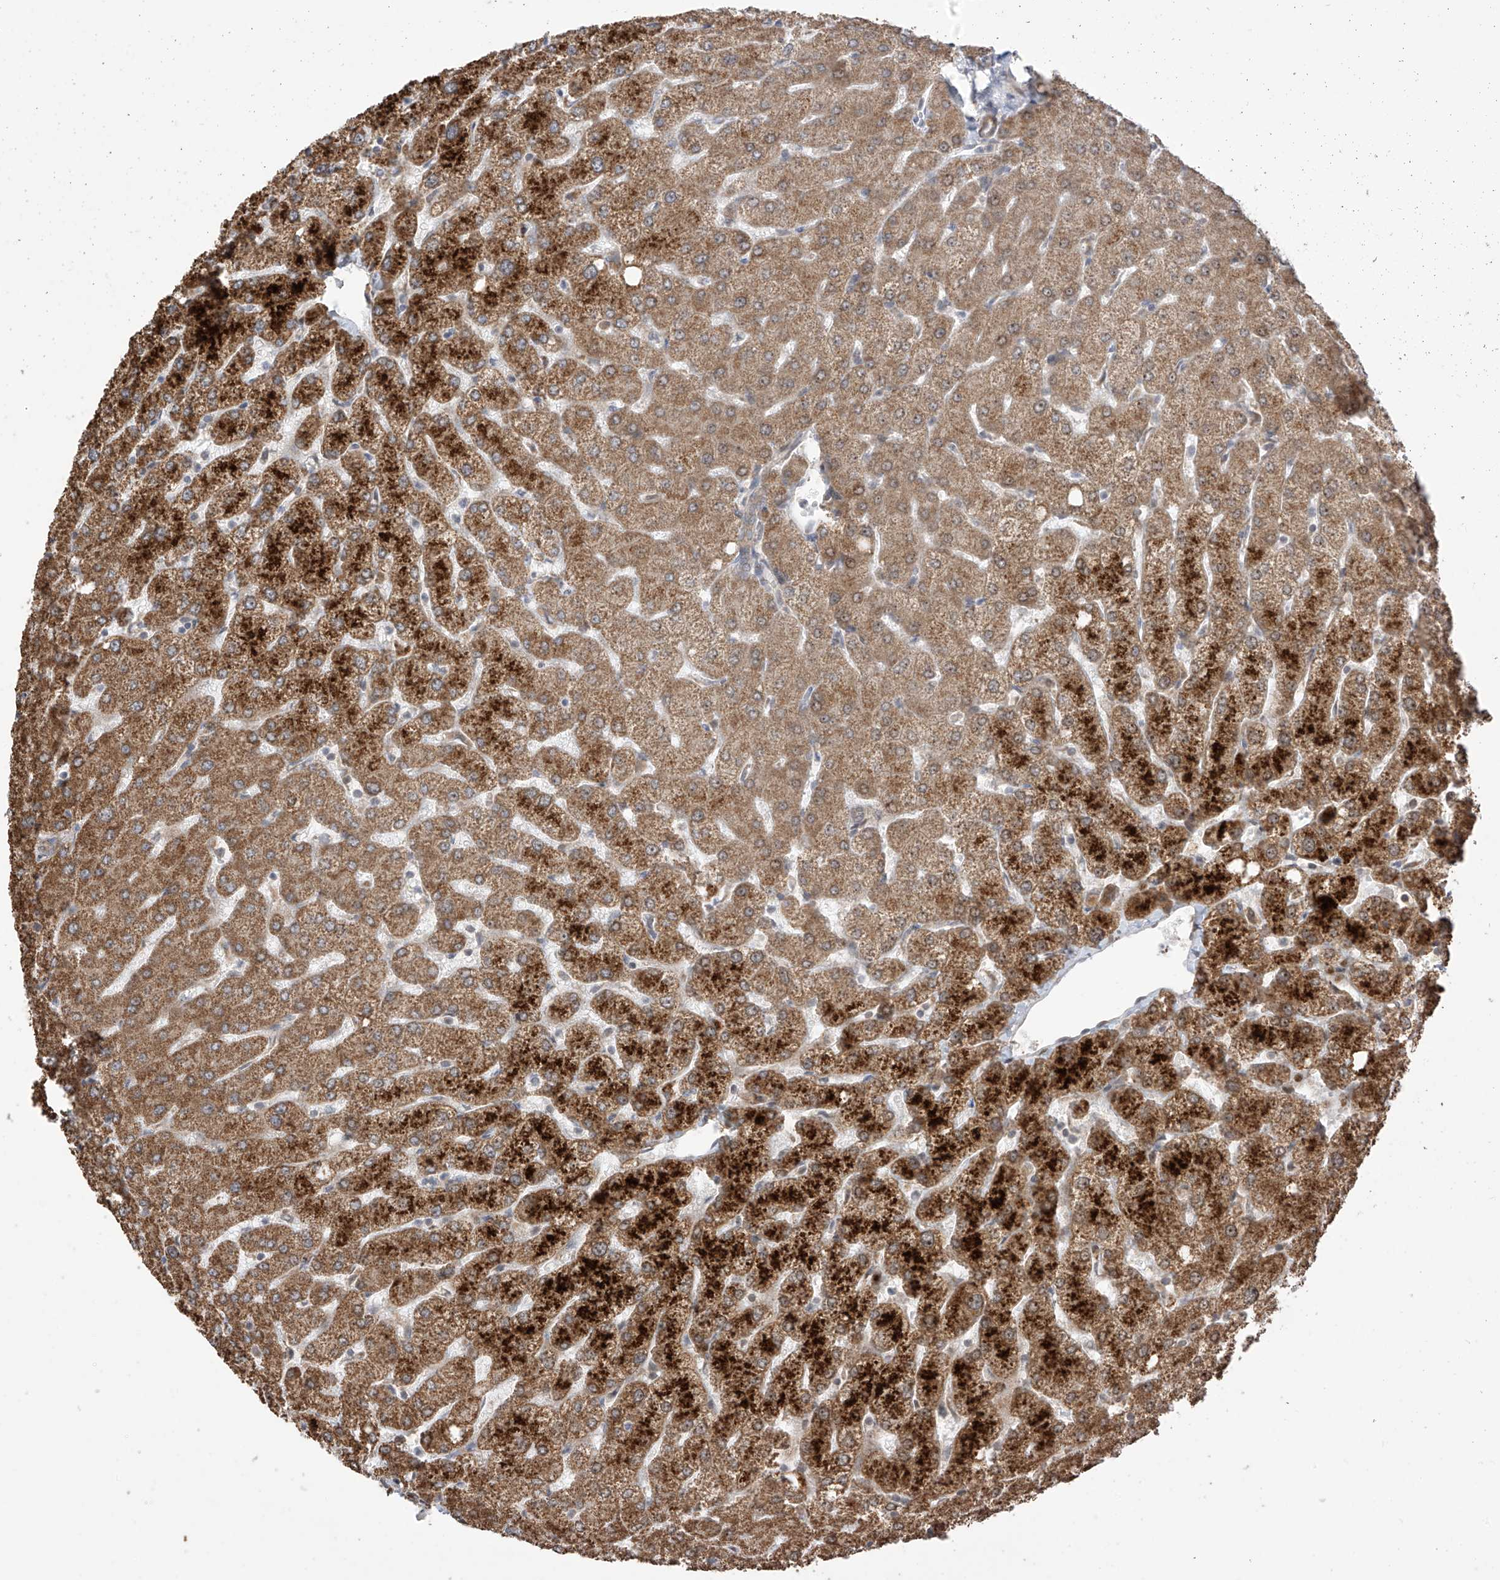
{"staining": {"intensity": "negative", "quantity": "none", "location": "none"}, "tissue": "liver", "cell_type": "Cholangiocytes", "image_type": "normal", "snomed": [{"axis": "morphology", "description": "Normal tissue, NOS"}, {"axis": "topography", "description": "Liver"}], "caption": "A photomicrograph of human liver is negative for staining in cholangiocytes. (IHC, brightfield microscopy, high magnification).", "gene": "LATS1", "patient": {"sex": "female", "age": 54}}